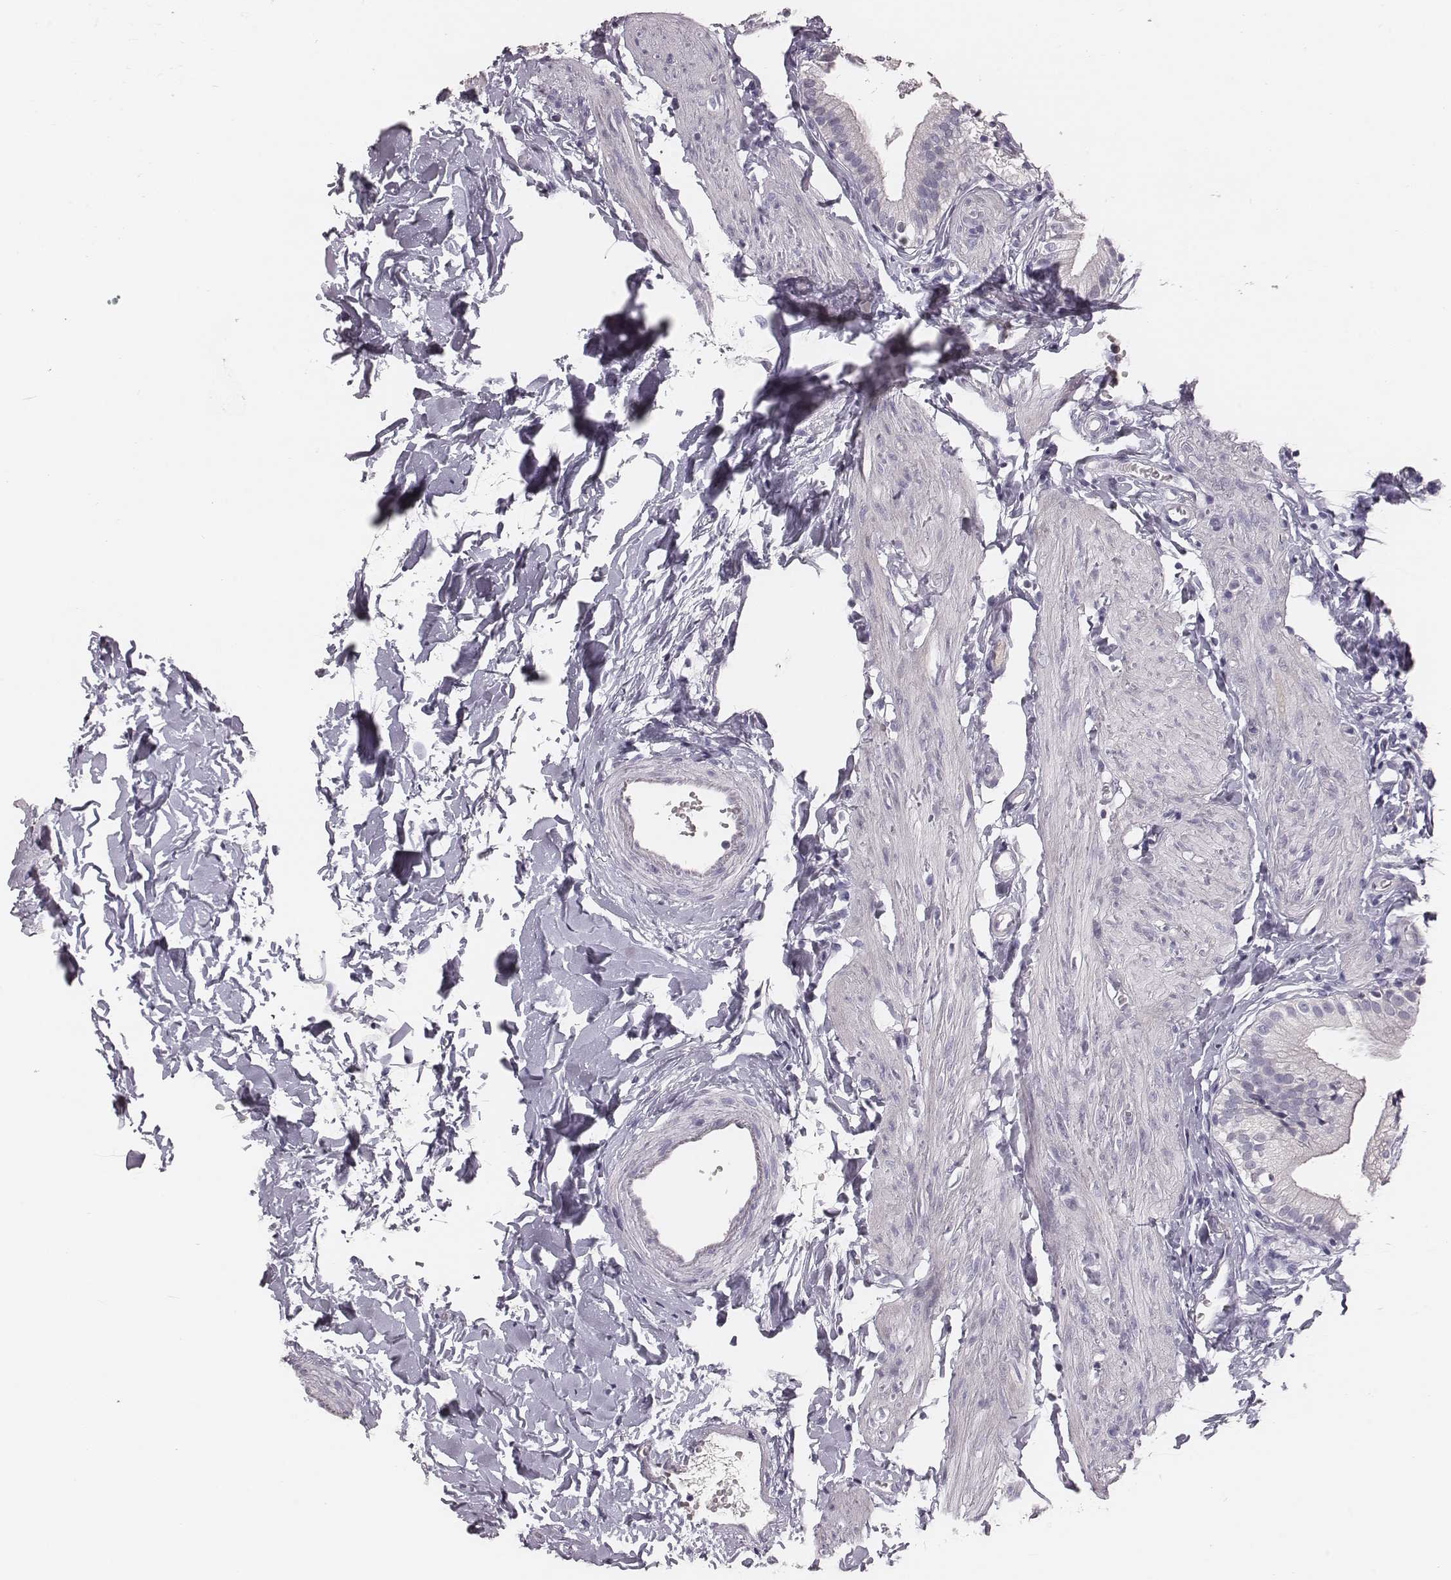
{"staining": {"intensity": "negative", "quantity": "none", "location": "none"}, "tissue": "gallbladder", "cell_type": "Glandular cells", "image_type": "normal", "snomed": [{"axis": "morphology", "description": "Normal tissue, NOS"}, {"axis": "topography", "description": "Gallbladder"}], "caption": "IHC histopathology image of benign gallbladder: gallbladder stained with DAB (3,3'-diaminobenzidine) shows no significant protein expression in glandular cells.", "gene": "CSHL1", "patient": {"sex": "female", "age": 47}}